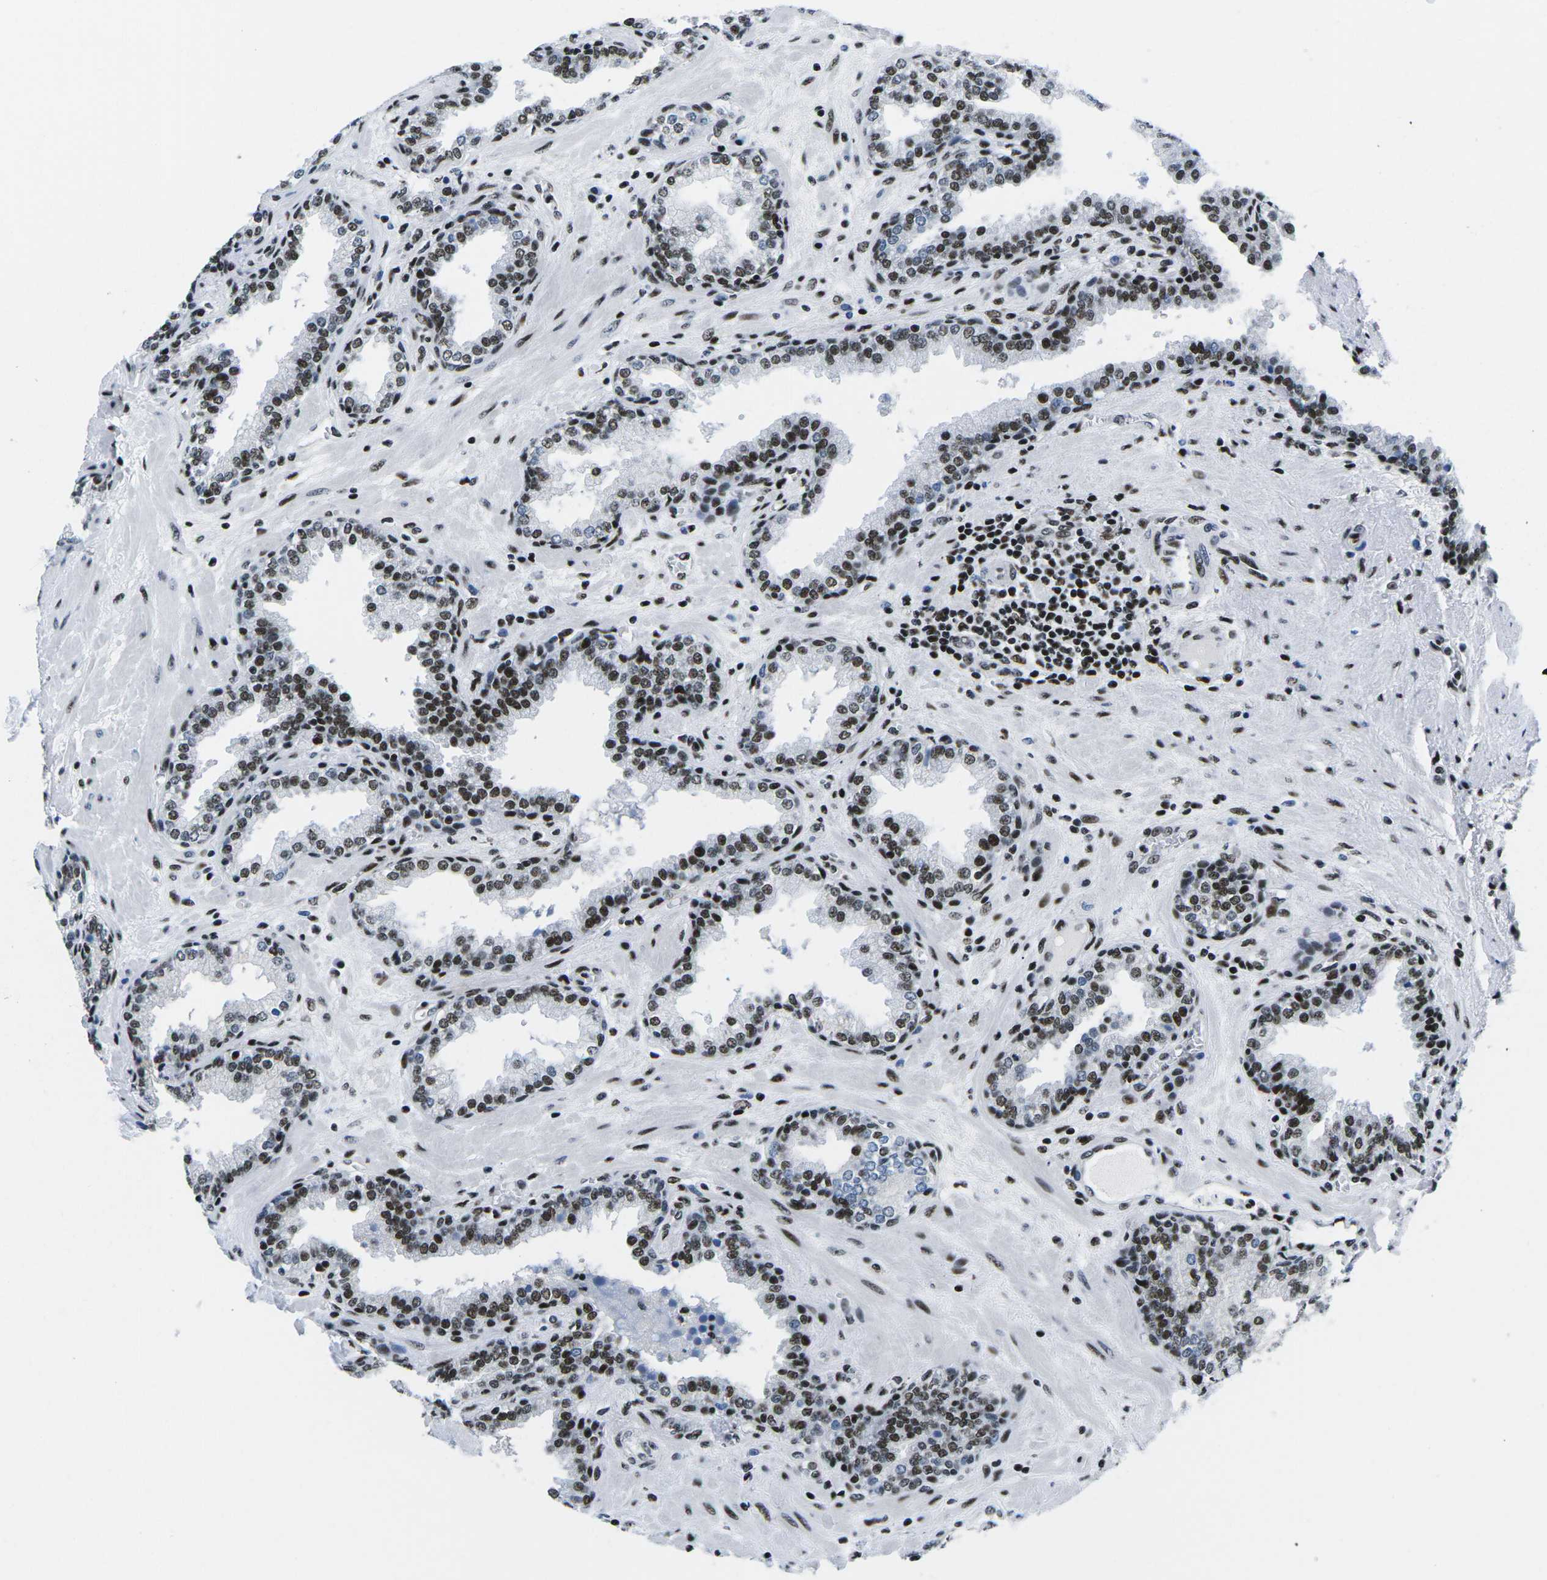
{"staining": {"intensity": "strong", "quantity": "25%-75%", "location": "nuclear"}, "tissue": "prostate", "cell_type": "Glandular cells", "image_type": "normal", "snomed": [{"axis": "morphology", "description": "Normal tissue, NOS"}, {"axis": "topography", "description": "Prostate"}], "caption": "Protein staining of unremarkable prostate demonstrates strong nuclear expression in approximately 25%-75% of glandular cells.", "gene": "ATF1", "patient": {"sex": "male", "age": 51}}